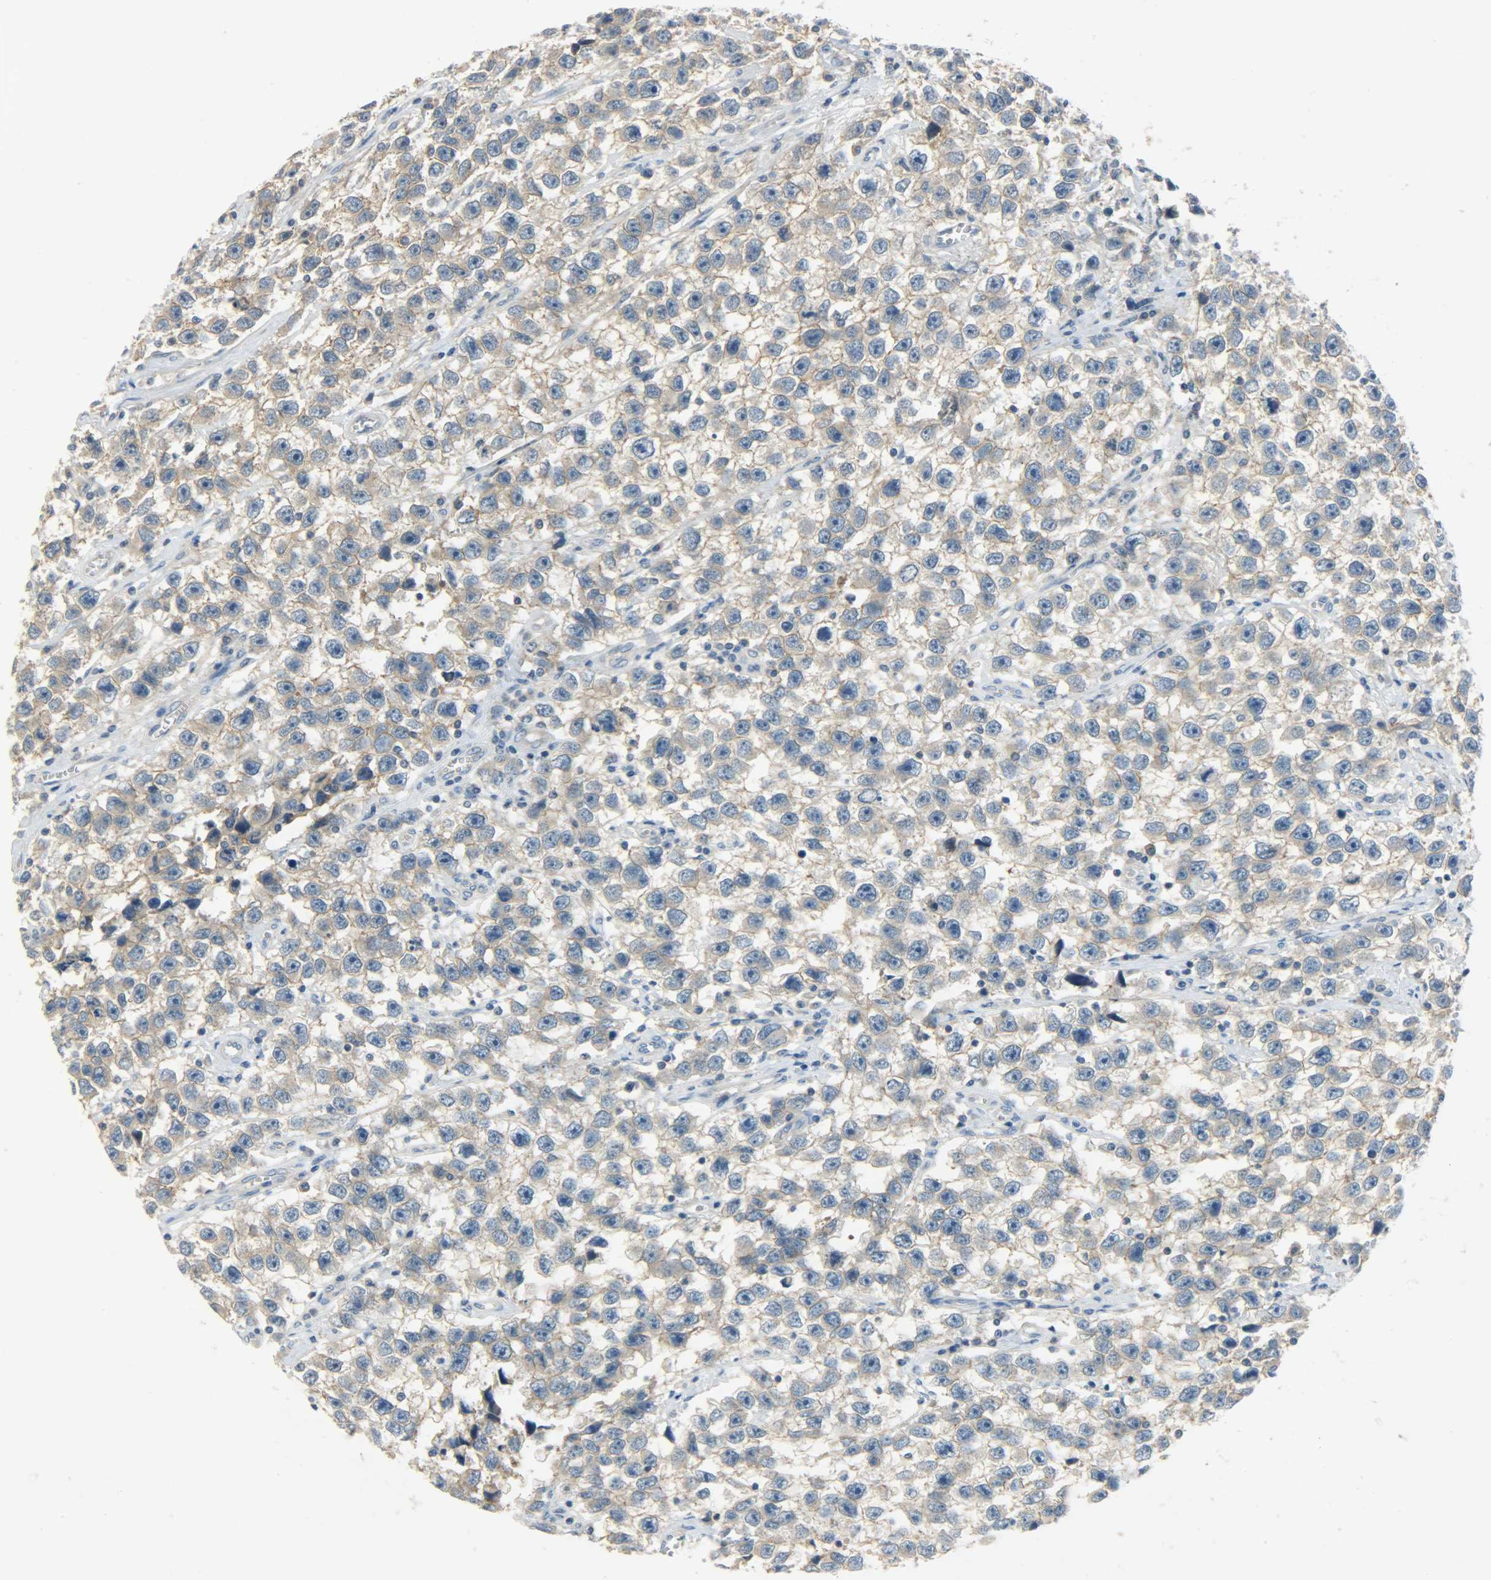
{"staining": {"intensity": "moderate", "quantity": ">75%", "location": "cytoplasmic/membranous"}, "tissue": "testis cancer", "cell_type": "Tumor cells", "image_type": "cancer", "snomed": [{"axis": "morphology", "description": "Seminoma, NOS"}, {"axis": "topography", "description": "Testis"}], "caption": "There is medium levels of moderate cytoplasmic/membranous staining in tumor cells of testis seminoma, as demonstrated by immunohistochemical staining (brown color).", "gene": "DSG2", "patient": {"sex": "male", "age": 33}}